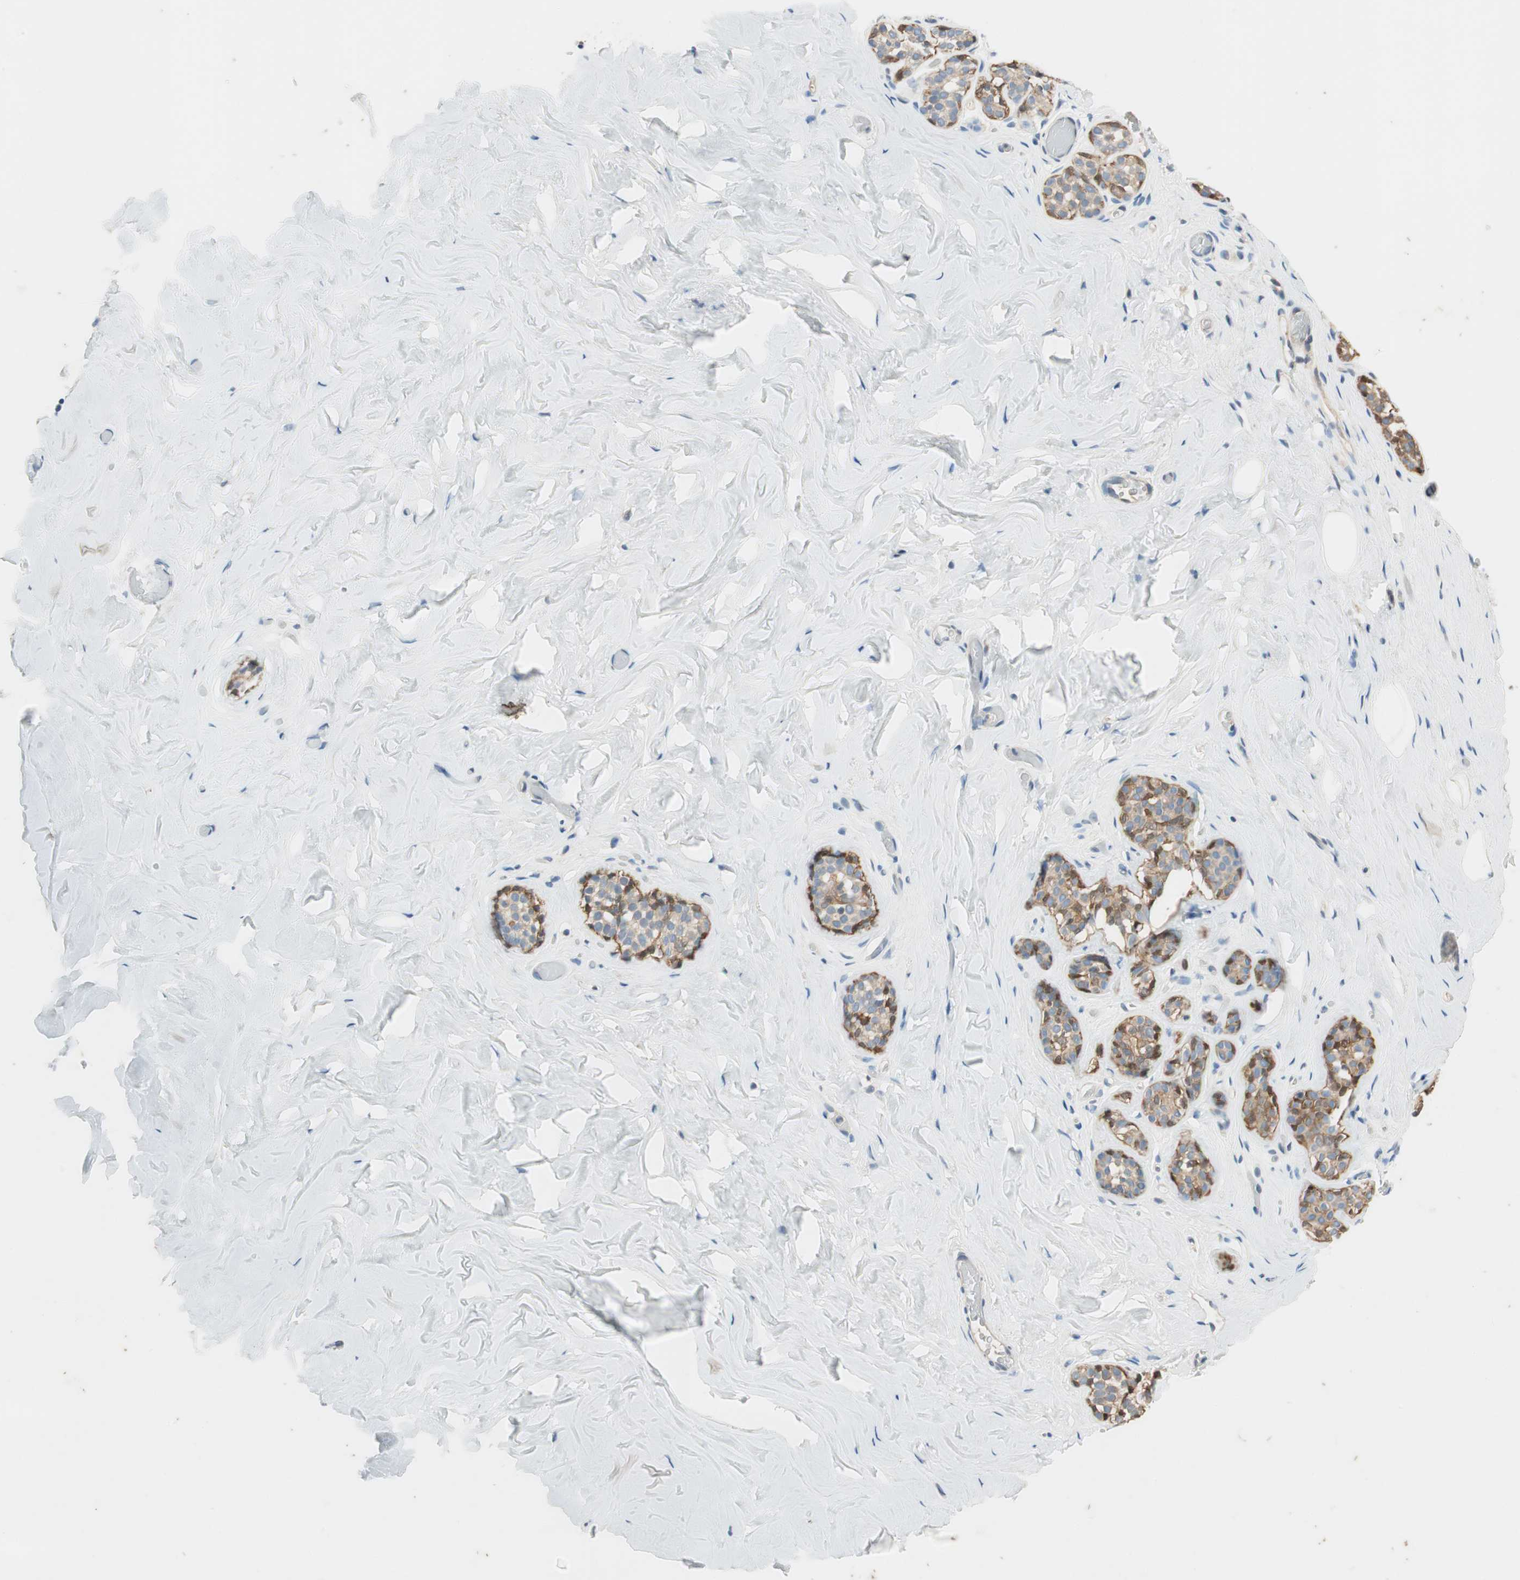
{"staining": {"intensity": "negative", "quantity": "none", "location": "none"}, "tissue": "breast", "cell_type": "Adipocytes", "image_type": "normal", "snomed": [{"axis": "morphology", "description": "Normal tissue, NOS"}, {"axis": "topography", "description": "Breast"}], "caption": "The micrograph exhibits no staining of adipocytes in benign breast. (DAB immunohistochemistry with hematoxylin counter stain).", "gene": "SERPINB5", "patient": {"sex": "female", "age": 75}}